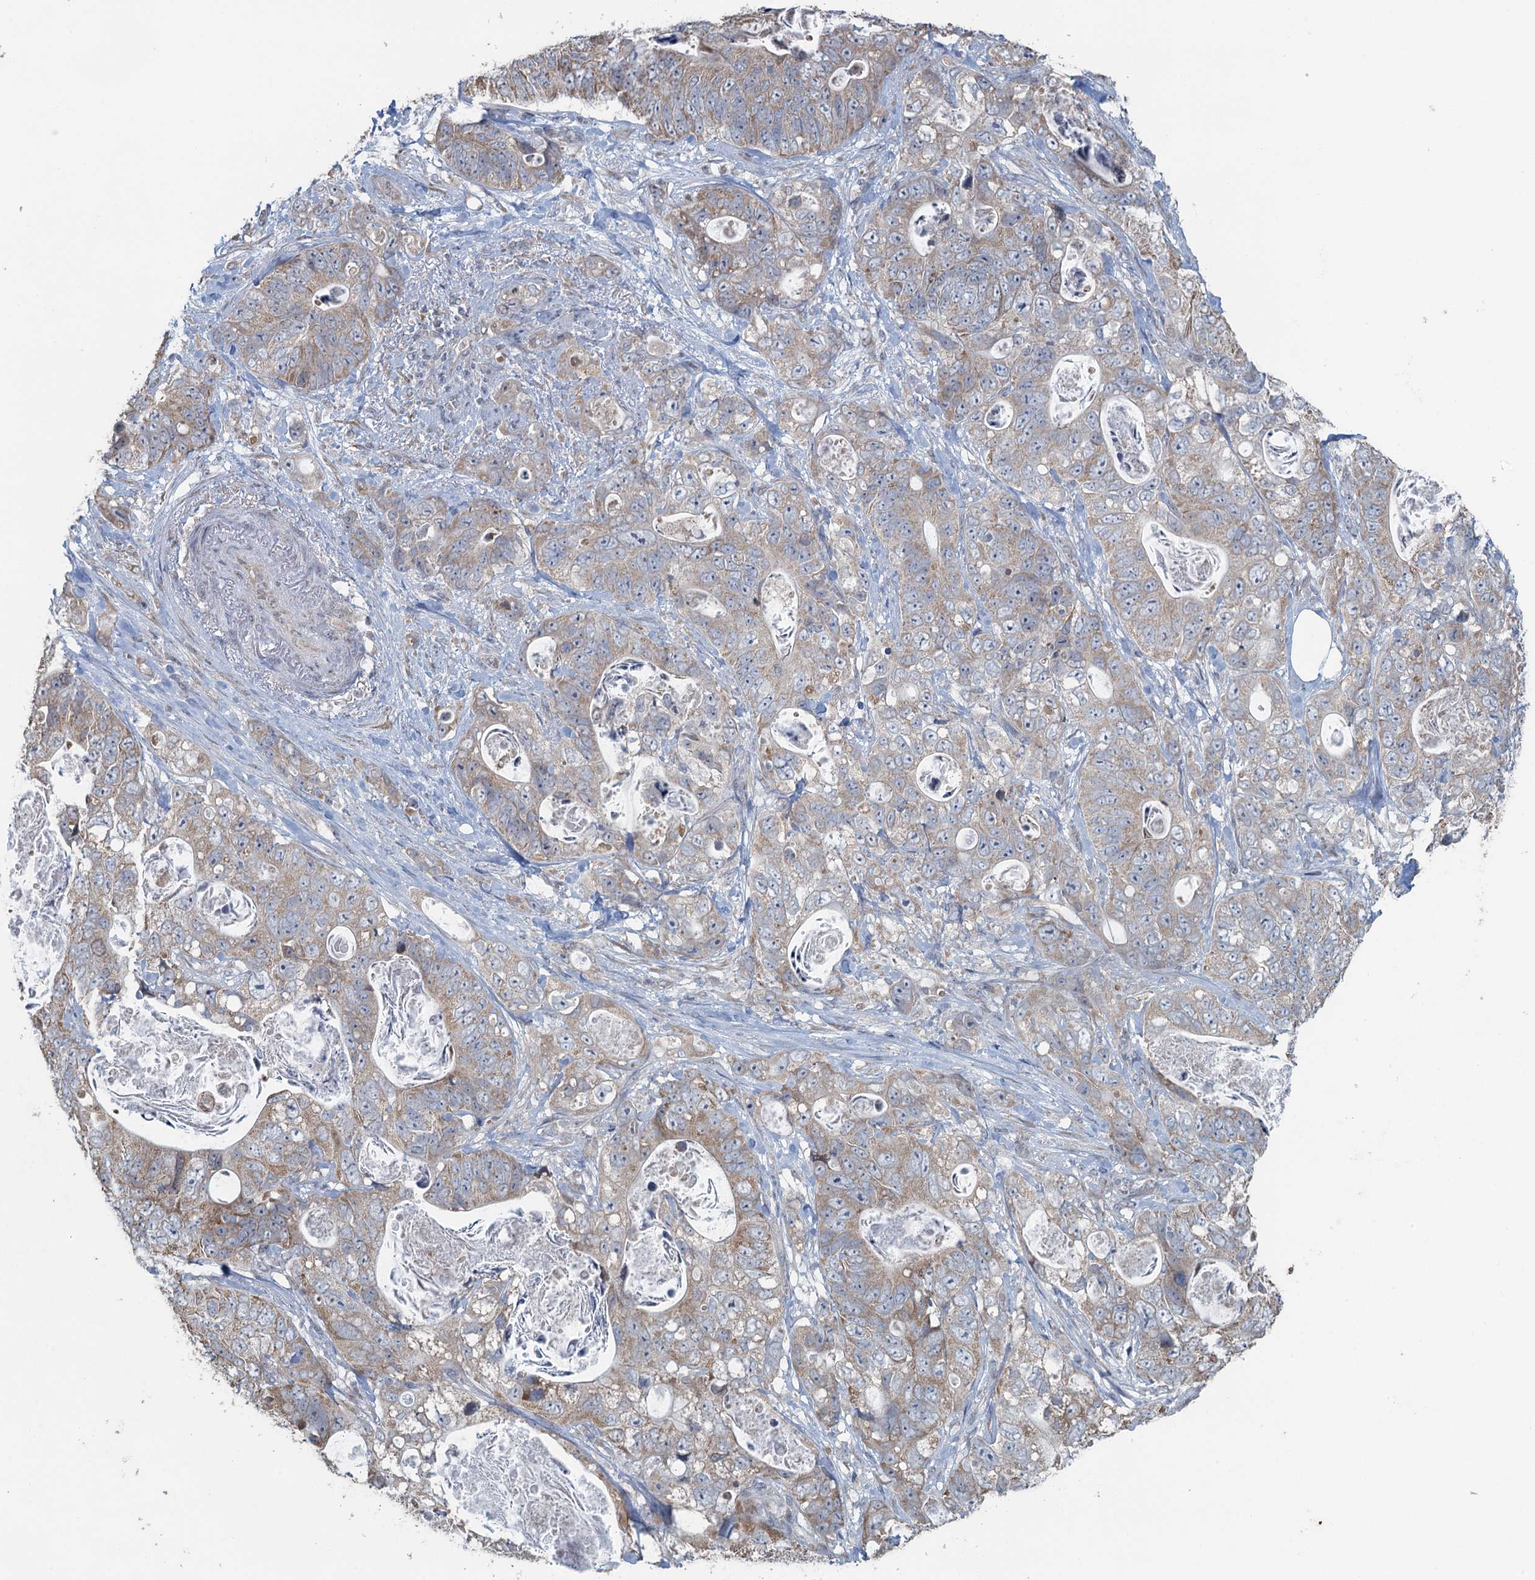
{"staining": {"intensity": "weak", "quantity": ">75%", "location": "cytoplasmic/membranous"}, "tissue": "stomach cancer", "cell_type": "Tumor cells", "image_type": "cancer", "snomed": [{"axis": "morphology", "description": "Normal tissue, NOS"}, {"axis": "morphology", "description": "Adenocarcinoma, NOS"}, {"axis": "topography", "description": "Stomach"}], "caption": "A brown stain highlights weak cytoplasmic/membranous staining of a protein in human stomach cancer tumor cells.", "gene": "TEX35", "patient": {"sex": "female", "age": 89}}